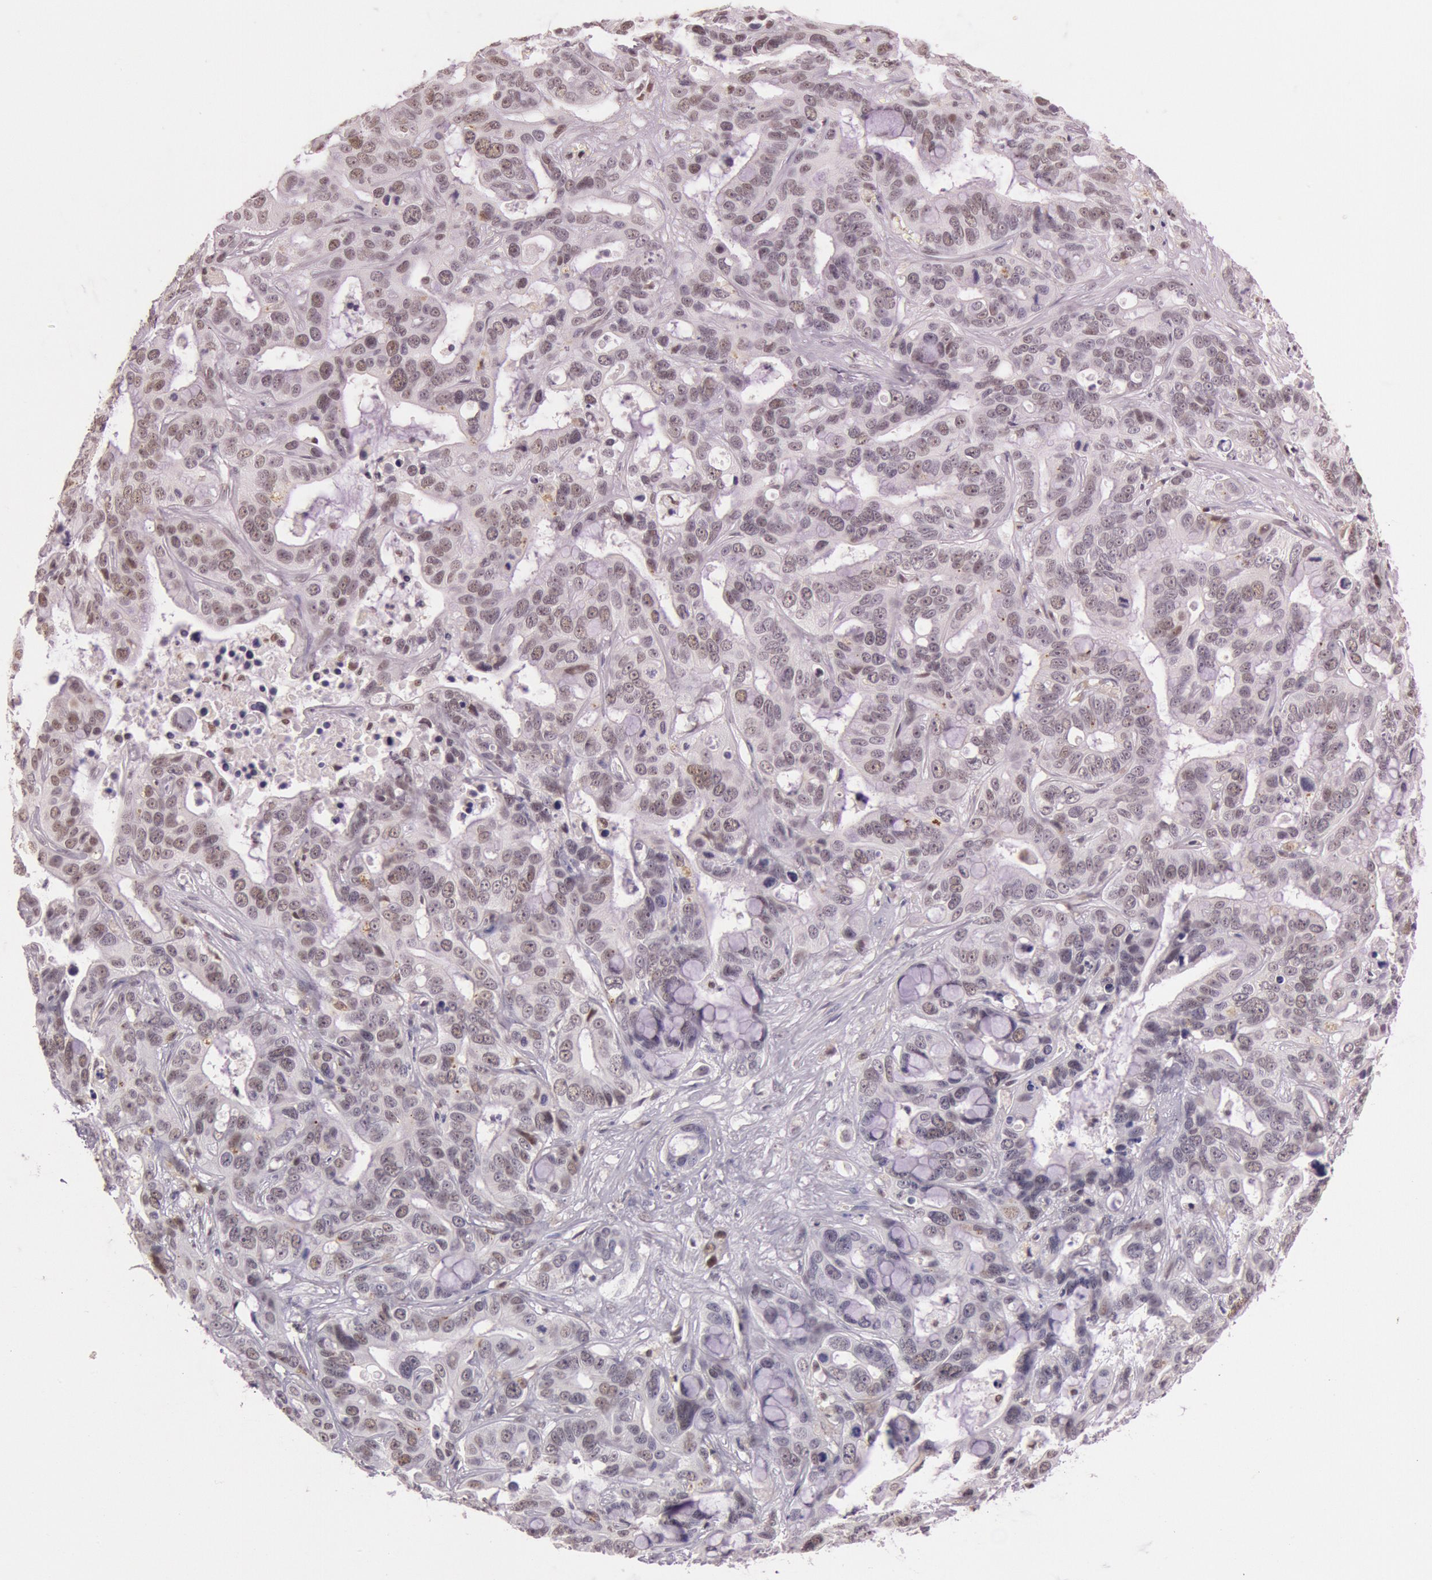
{"staining": {"intensity": "weak", "quantity": "<25%", "location": "nuclear"}, "tissue": "liver cancer", "cell_type": "Tumor cells", "image_type": "cancer", "snomed": [{"axis": "morphology", "description": "Cholangiocarcinoma"}, {"axis": "topography", "description": "Liver"}], "caption": "DAB immunohistochemical staining of human cholangiocarcinoma (liver) displays no significant staining in tumor cells.", "gene": "TASL", "patient": {"sex": "female", "age": 65}}